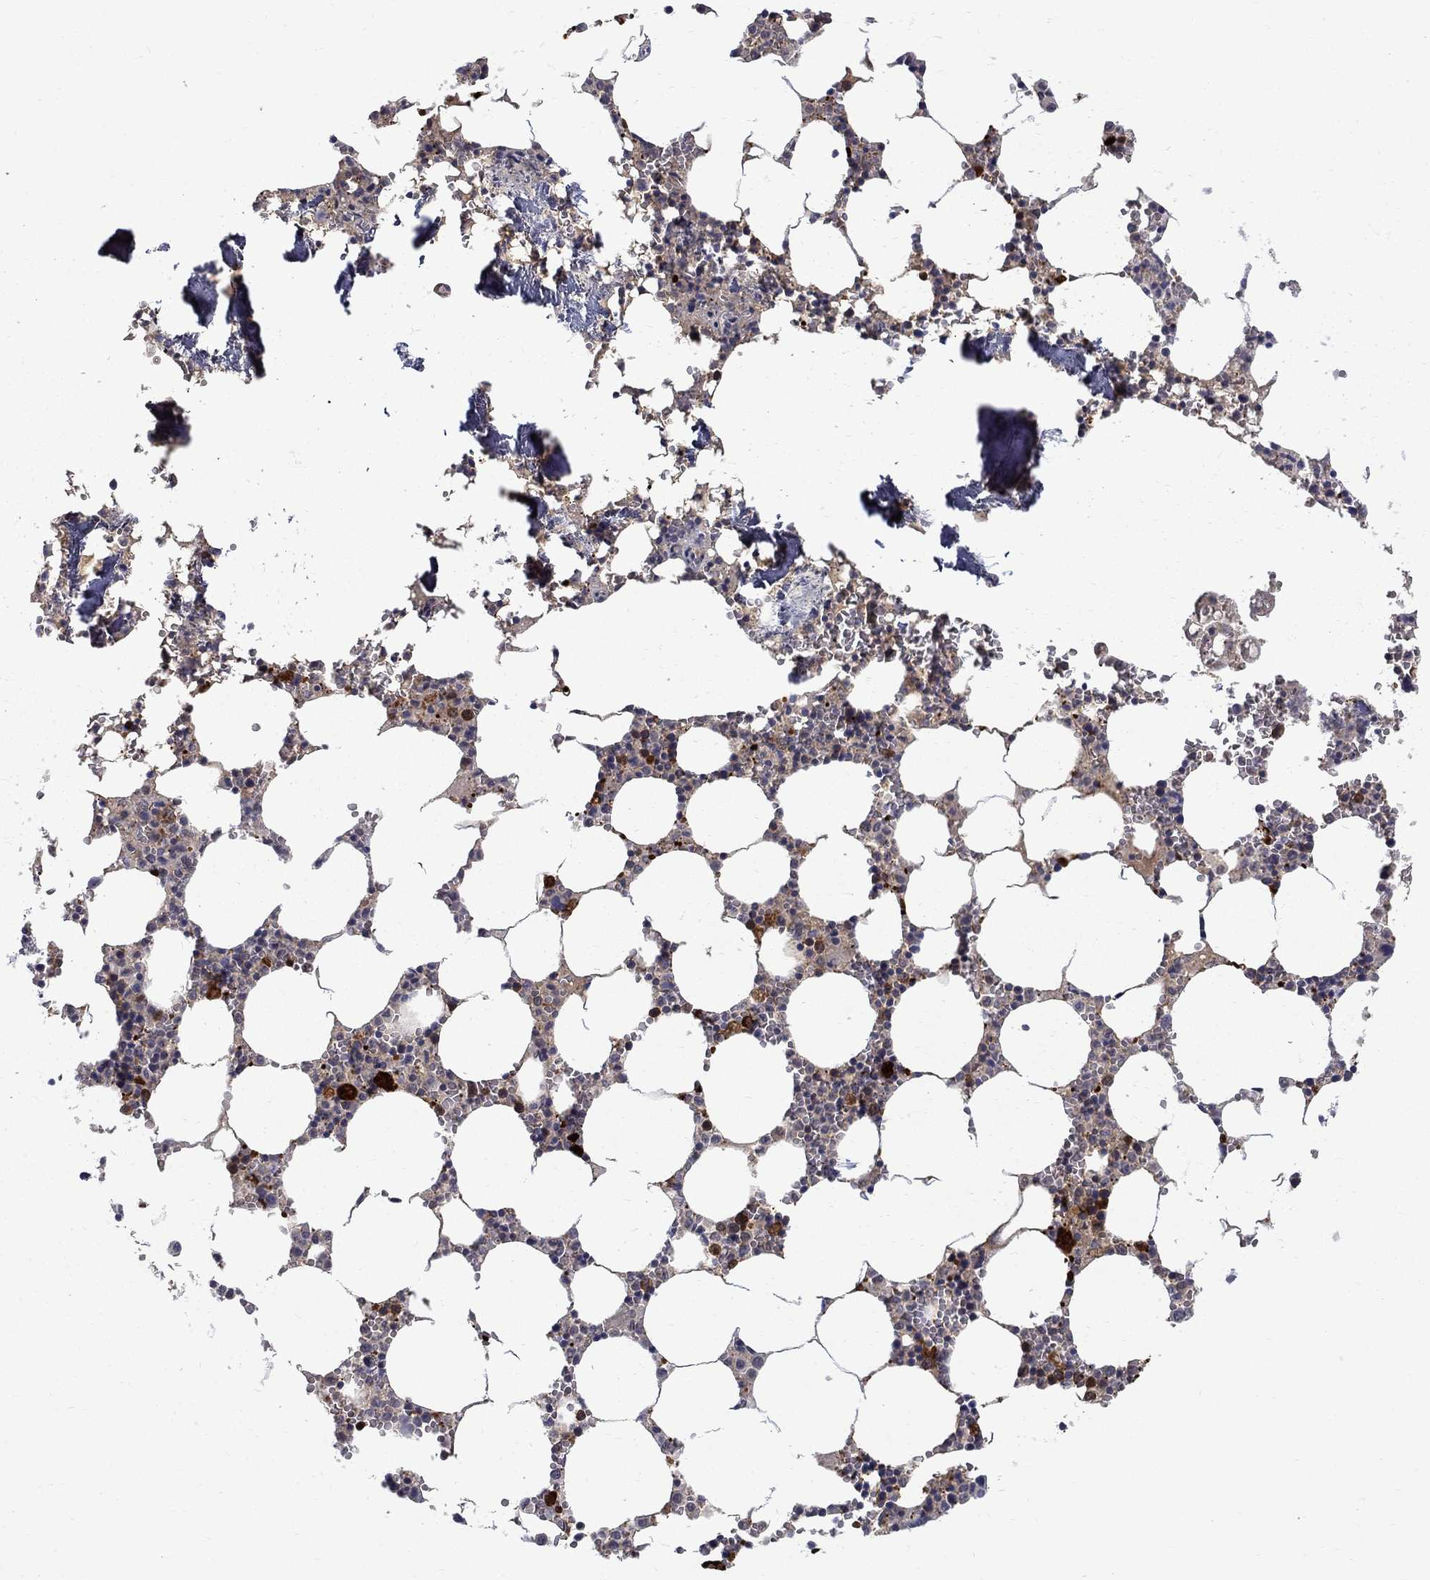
{"staining": {"intensity": "strong", "quantity": "<25%", "location": "cytoplasmic/membranous"}, "tissue": "bone marrow", "cell_type": "Hematopoietic cells", "image_type": "normal", "snomed": [{"axis": "morphology", "description": "Normal tissue, NOS"}, {"axis": "topography", "description": "Bone marrow"}], "caption": "Bone marrow stained with IHC shows strong cytoplasmic/membranous positivity in about <25% of hematopoietic cells.", "gene": "PCBP2", "patient": {"sex": "female", "age": 64}}